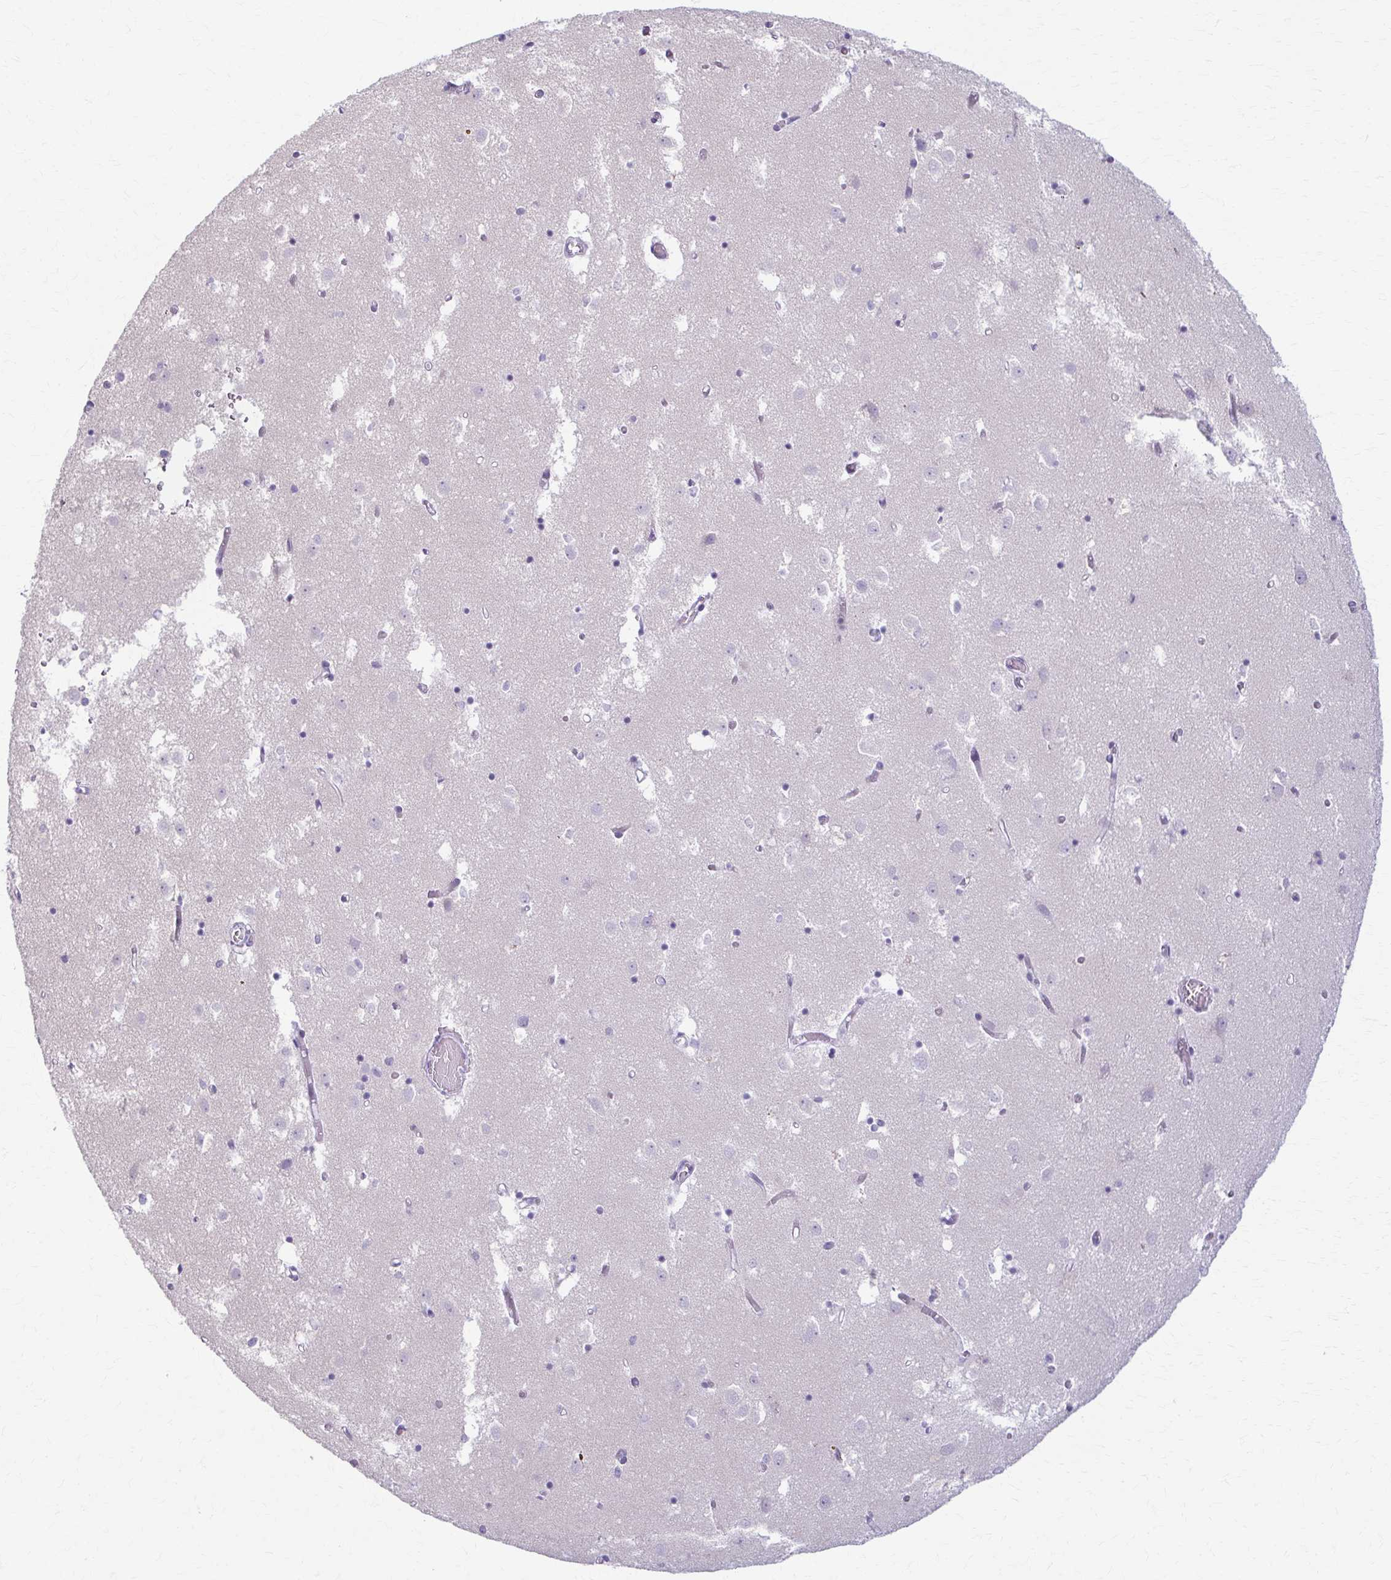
{"staining": {"intensity": "negative", "quantity": "none", "location": "none"}, "tissue": "caudate", "cell_type": "Glial cells", "image_type": "normal", "snomed": [{"axis": "morphology", "description": "Normal tissue, NOS"}, {"axis": "topography", "description": "Lateral ventricle wall"}], "caption": "High power microscopy micrograph of an immunohistochemistry (IHC) image of unremarkable caudate, revealing no significant expression in glial cells.", "gene": "LDLRAP1", "patient": {"sex": "male", "age": 70}}